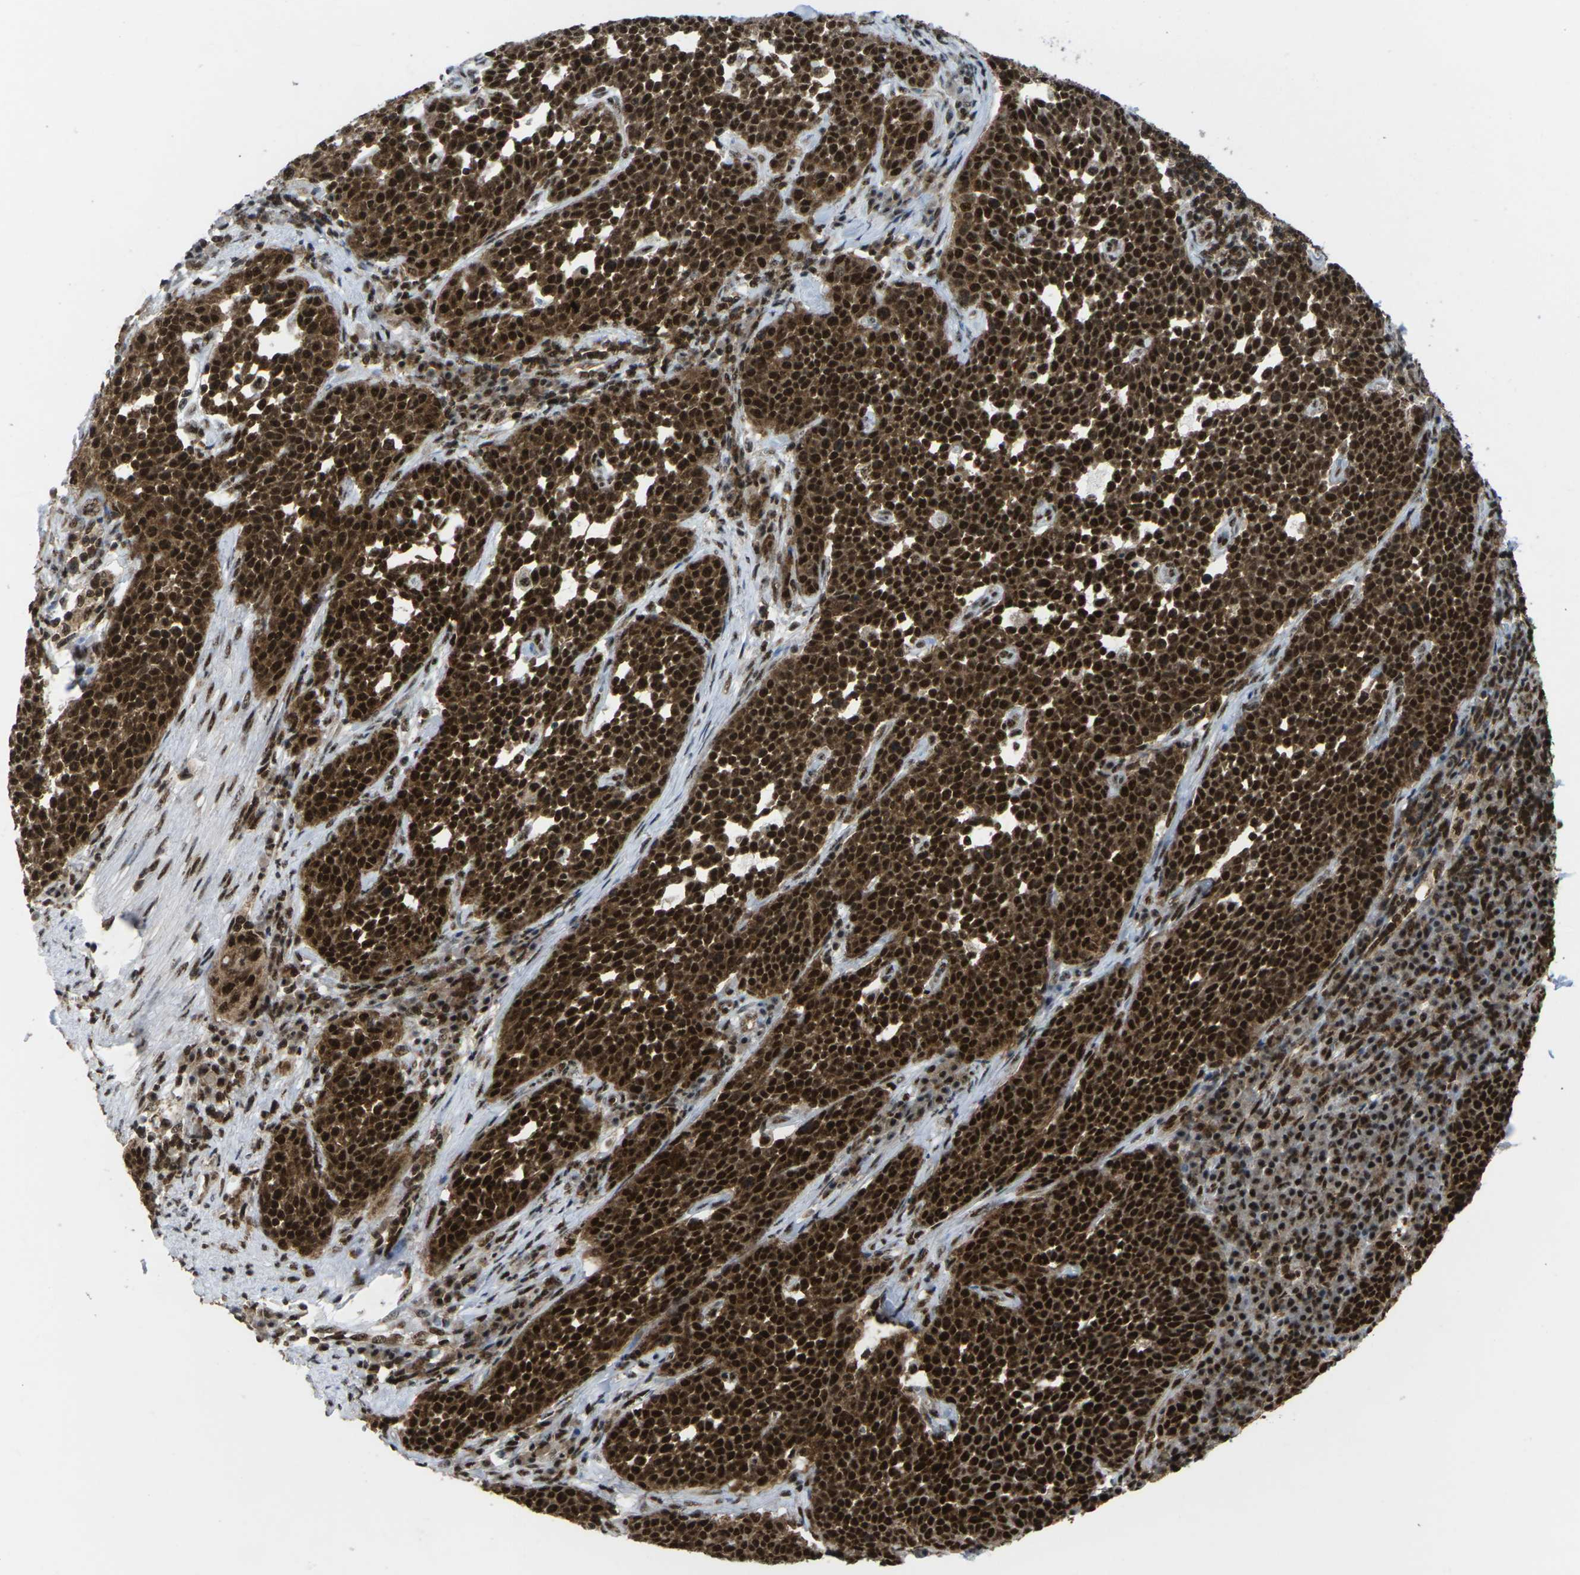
{"staining": {"intensity": "strong", "quantity": ">75%", "location": "cytoplasmic/membranous,nuclear"}, "tissue": "cervical cancer", "cell_type": "Tumor cells", "image_type": "cancer", "snomed": [{"axis": "morphology", "description": "Squamous cell carcinoma, NOS"}, {"axis": "topography", "description": "Cervix"}], "caption": "Immunohistochemical staining of cervical squamous cell carcinoma displays high levels of strong cytoplasmic/membranous and nuclear protein staining in about >75% of tumor cells.", "gene": "MAGOH", "patient": {"sex": "female", "age": 34}}